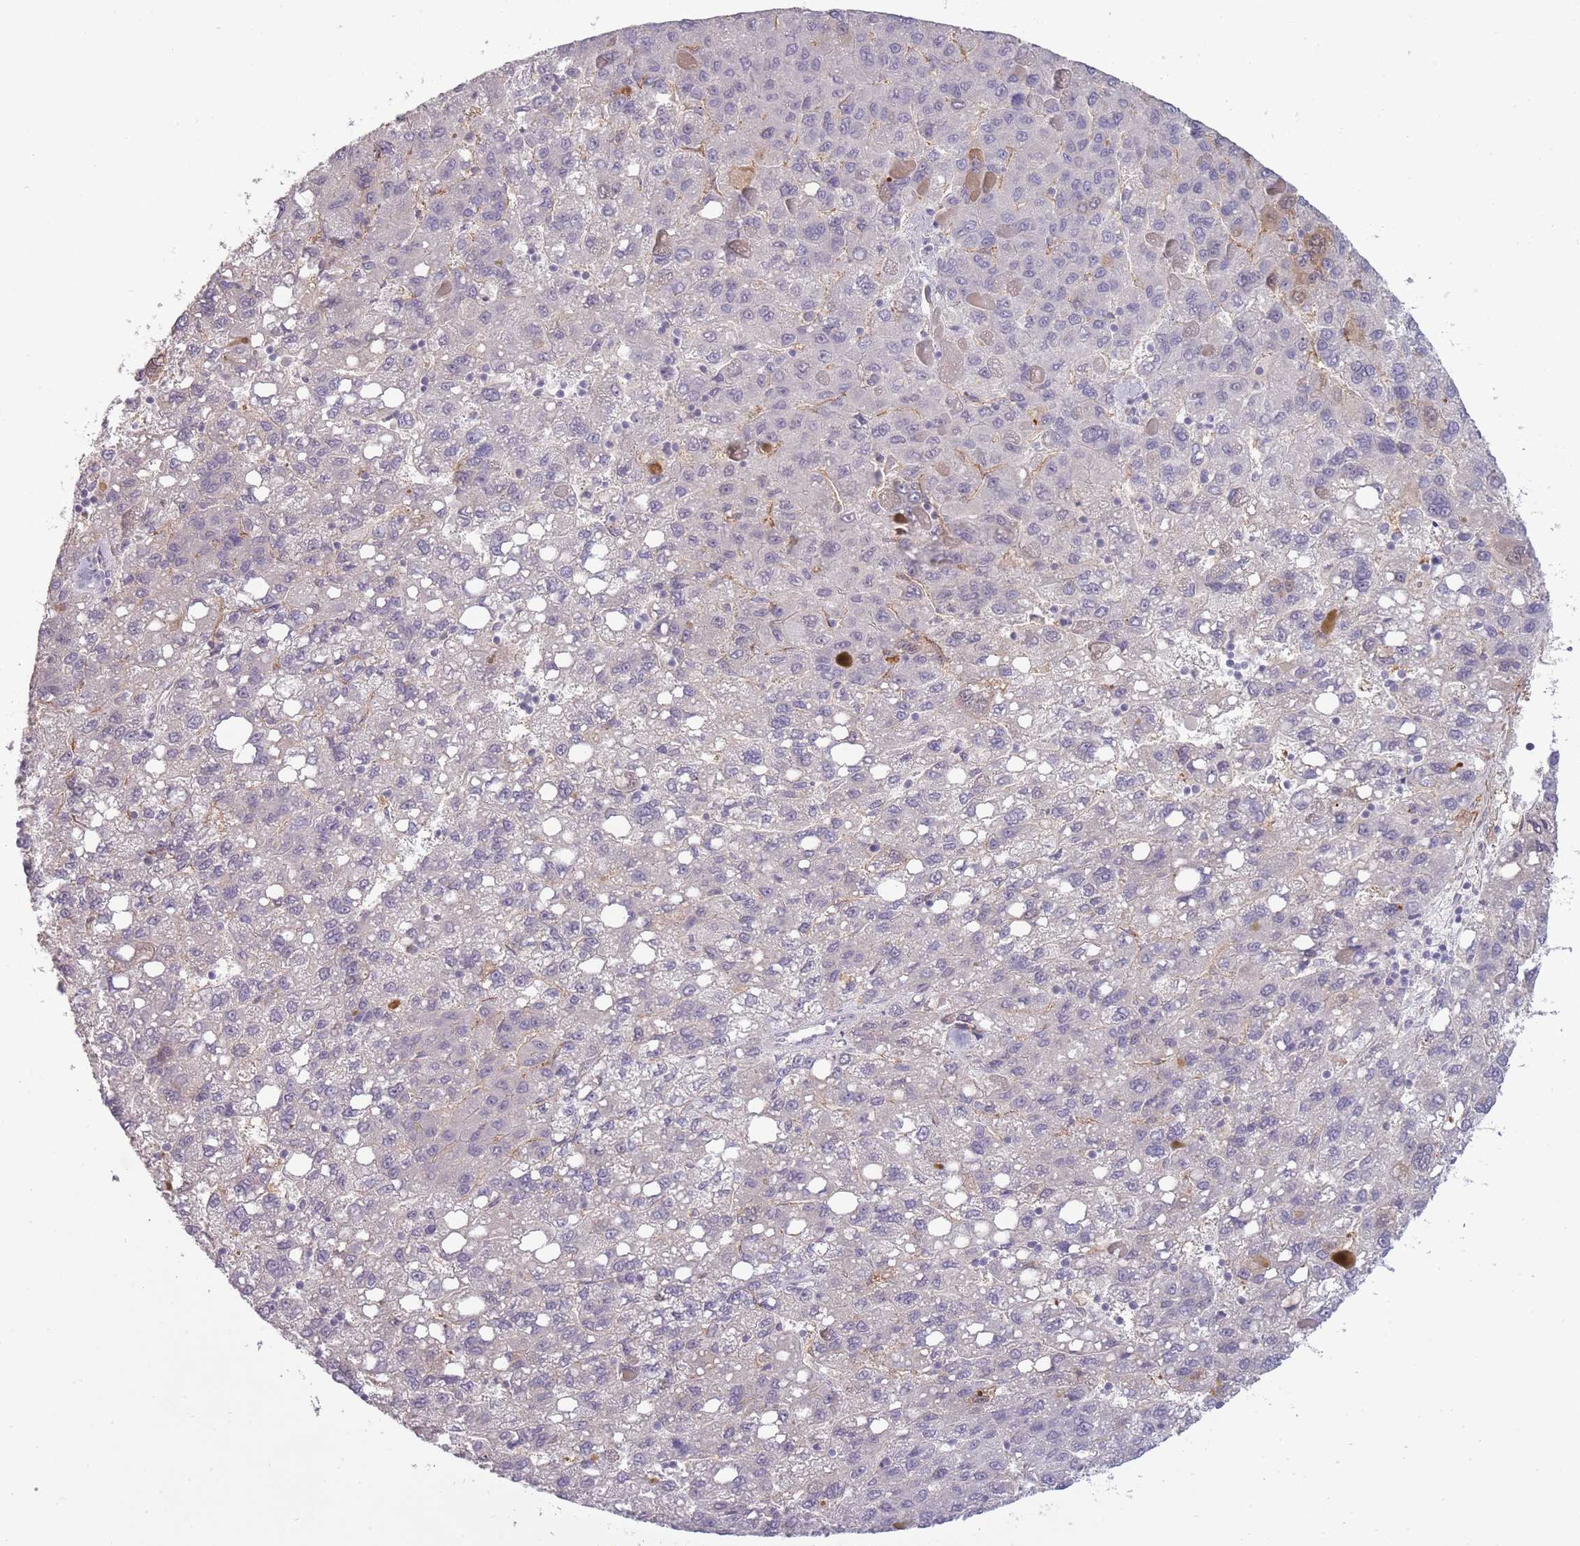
{"staining": {"intensity": "negative", "quantity": "none", "location": "none"}, "tissue": "liver cancer", "cell_type": "Tumor cells", "image_type": "cancer", "snomed": [{"axis": "morphology", "description": "Carcinoma, Hepatocellular, NOS"}, {"axis": "topography", "description": "Liver"}], "caption": "Liver cancer (hepatocellular carcinoma) was stained to show a protein in brown. There is no significant expression in tumor cells. (Stains: DAB immunohistochemistry with hematoxylin counter stain, Microscopy: brightfield microscopy at high magnification).", "gene": "SLC8A2", "patient": {"sex": "female", "age": 82}}